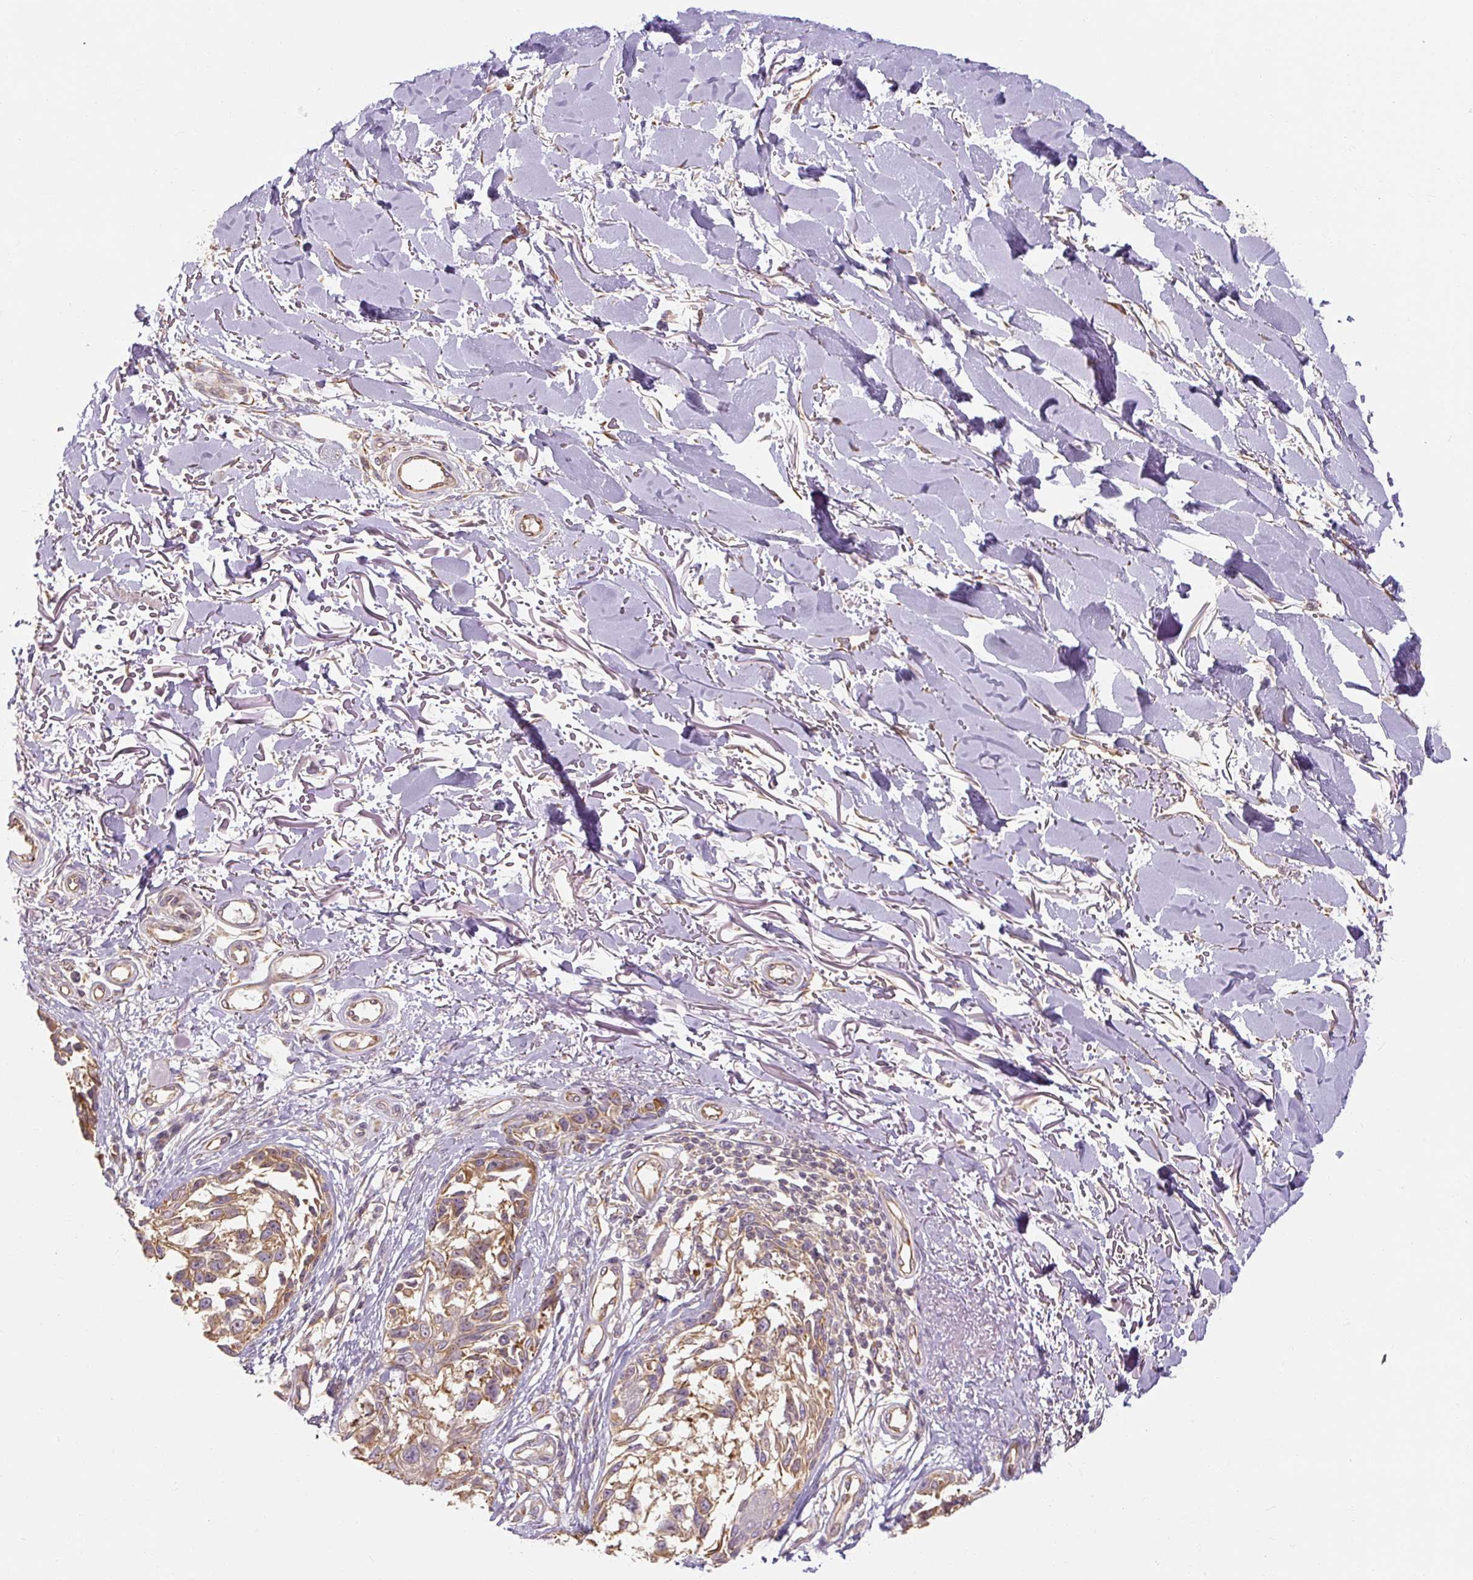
{"staining": {"intensity": "moderate", "quantity": ">75%", "location": "cytoplasmic/membranous"}, "tissue": "melanoma", "cell_type": "Tumor cells", "image_type": "cancer", "snomed": [{"axis": "morphology", "description": "Malignant melanoma, NOS"}, {"axis": "topography", "description": "Skin"}], "caption": "Moderate cytoplasmic/membranous protein staining is seen in approximately >75% of tumor cells in melanoma.", "gene": "RB1CC1", "patient": {"sex": "male", "age": 73}}